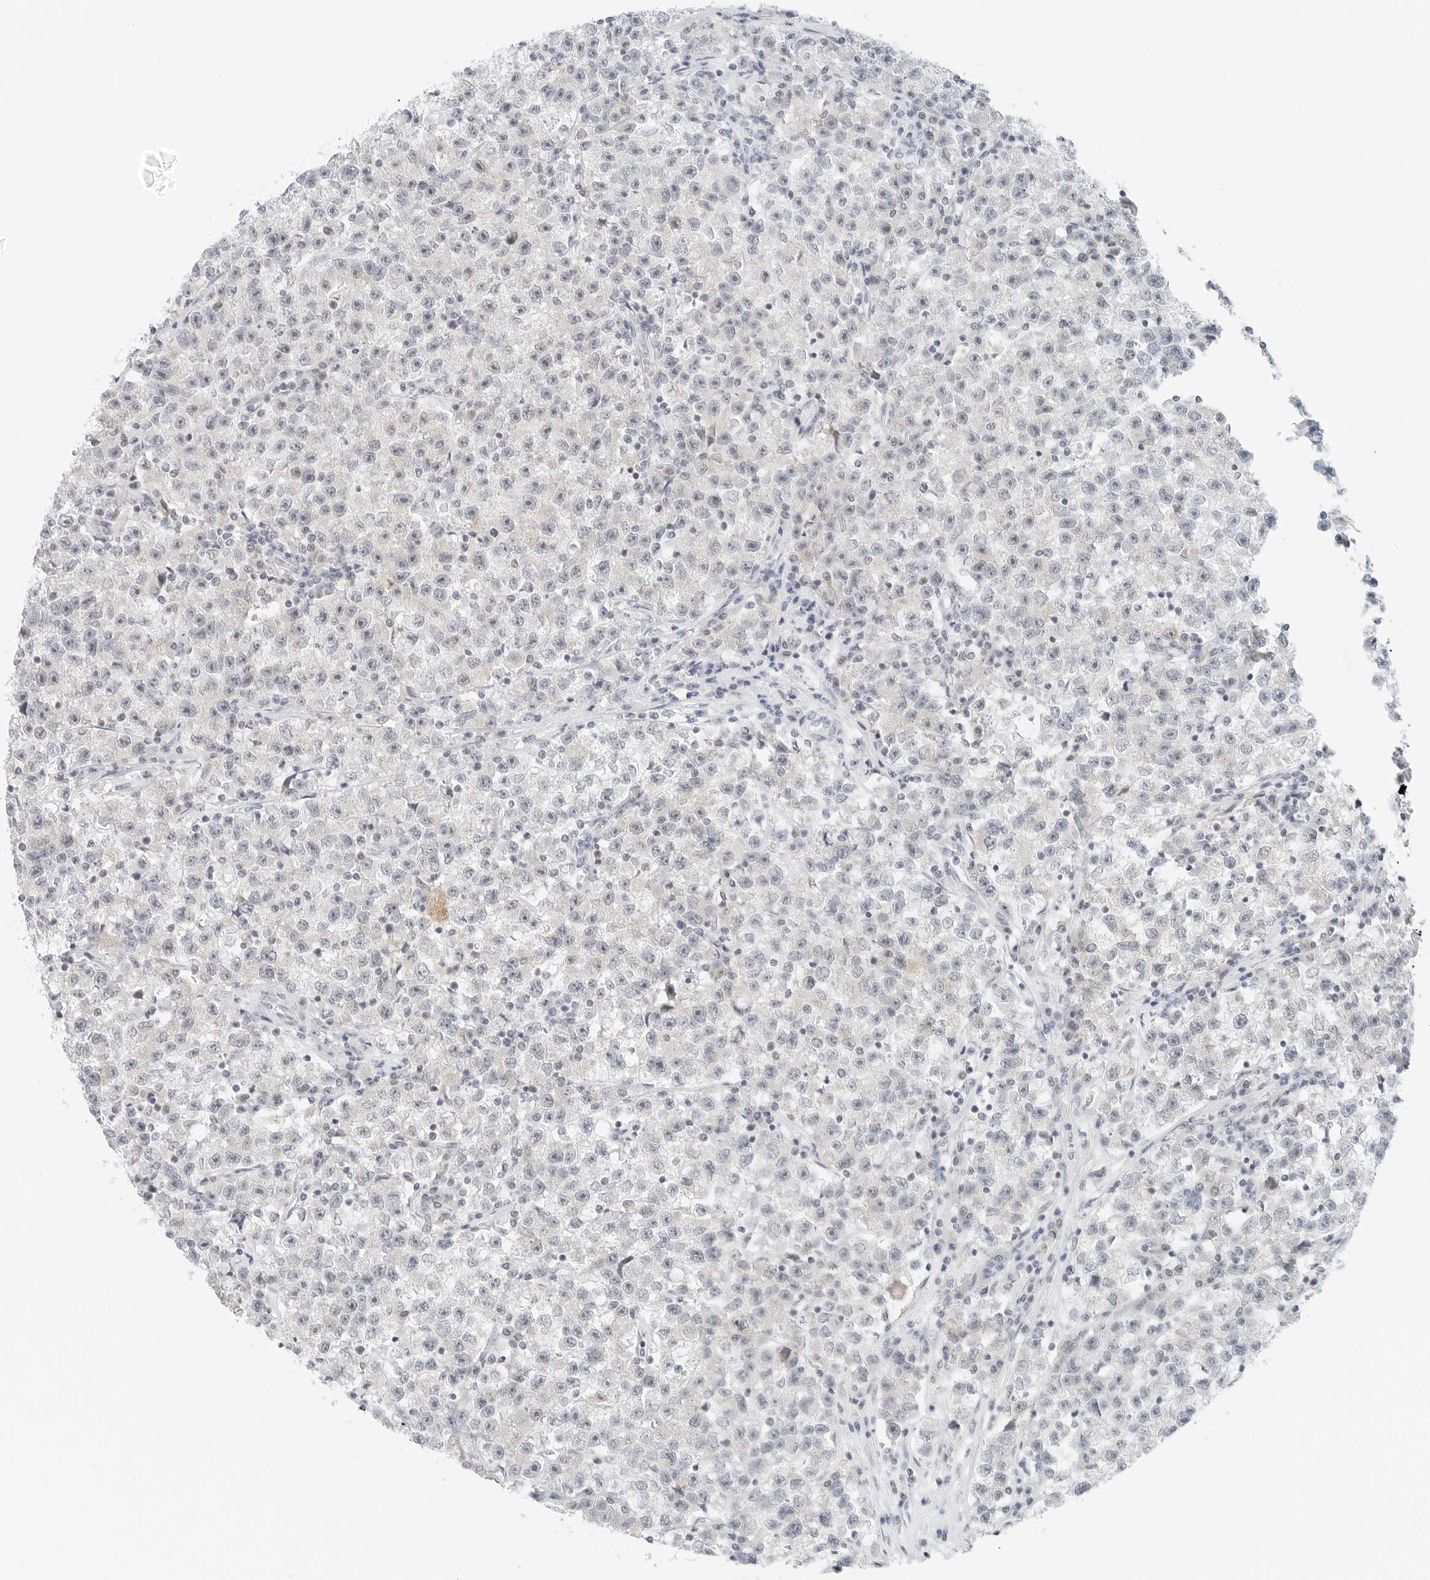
{"staining": {"intensity": "negative", "quantity": "none", "location": "none"}, "tissue": "testis cancer", "cell_type": "Tumor cells", "image_type": "cancer", "snomed": [{"axis": "morphology", "description": "Seminoma, NOS"}, {"axis": "topography", "description": "Testis"}], "caption": "Photomicrograph shows no significant protein staining in tumor cells of testis seminoma. The staining is performed using DAB (3,3'-diaminobenzidine) brown chromogen with nuclei counter-stained in using hematoxylin.", "gene": "CCSAP", "patient": {"sex": "male", "age": 22}}